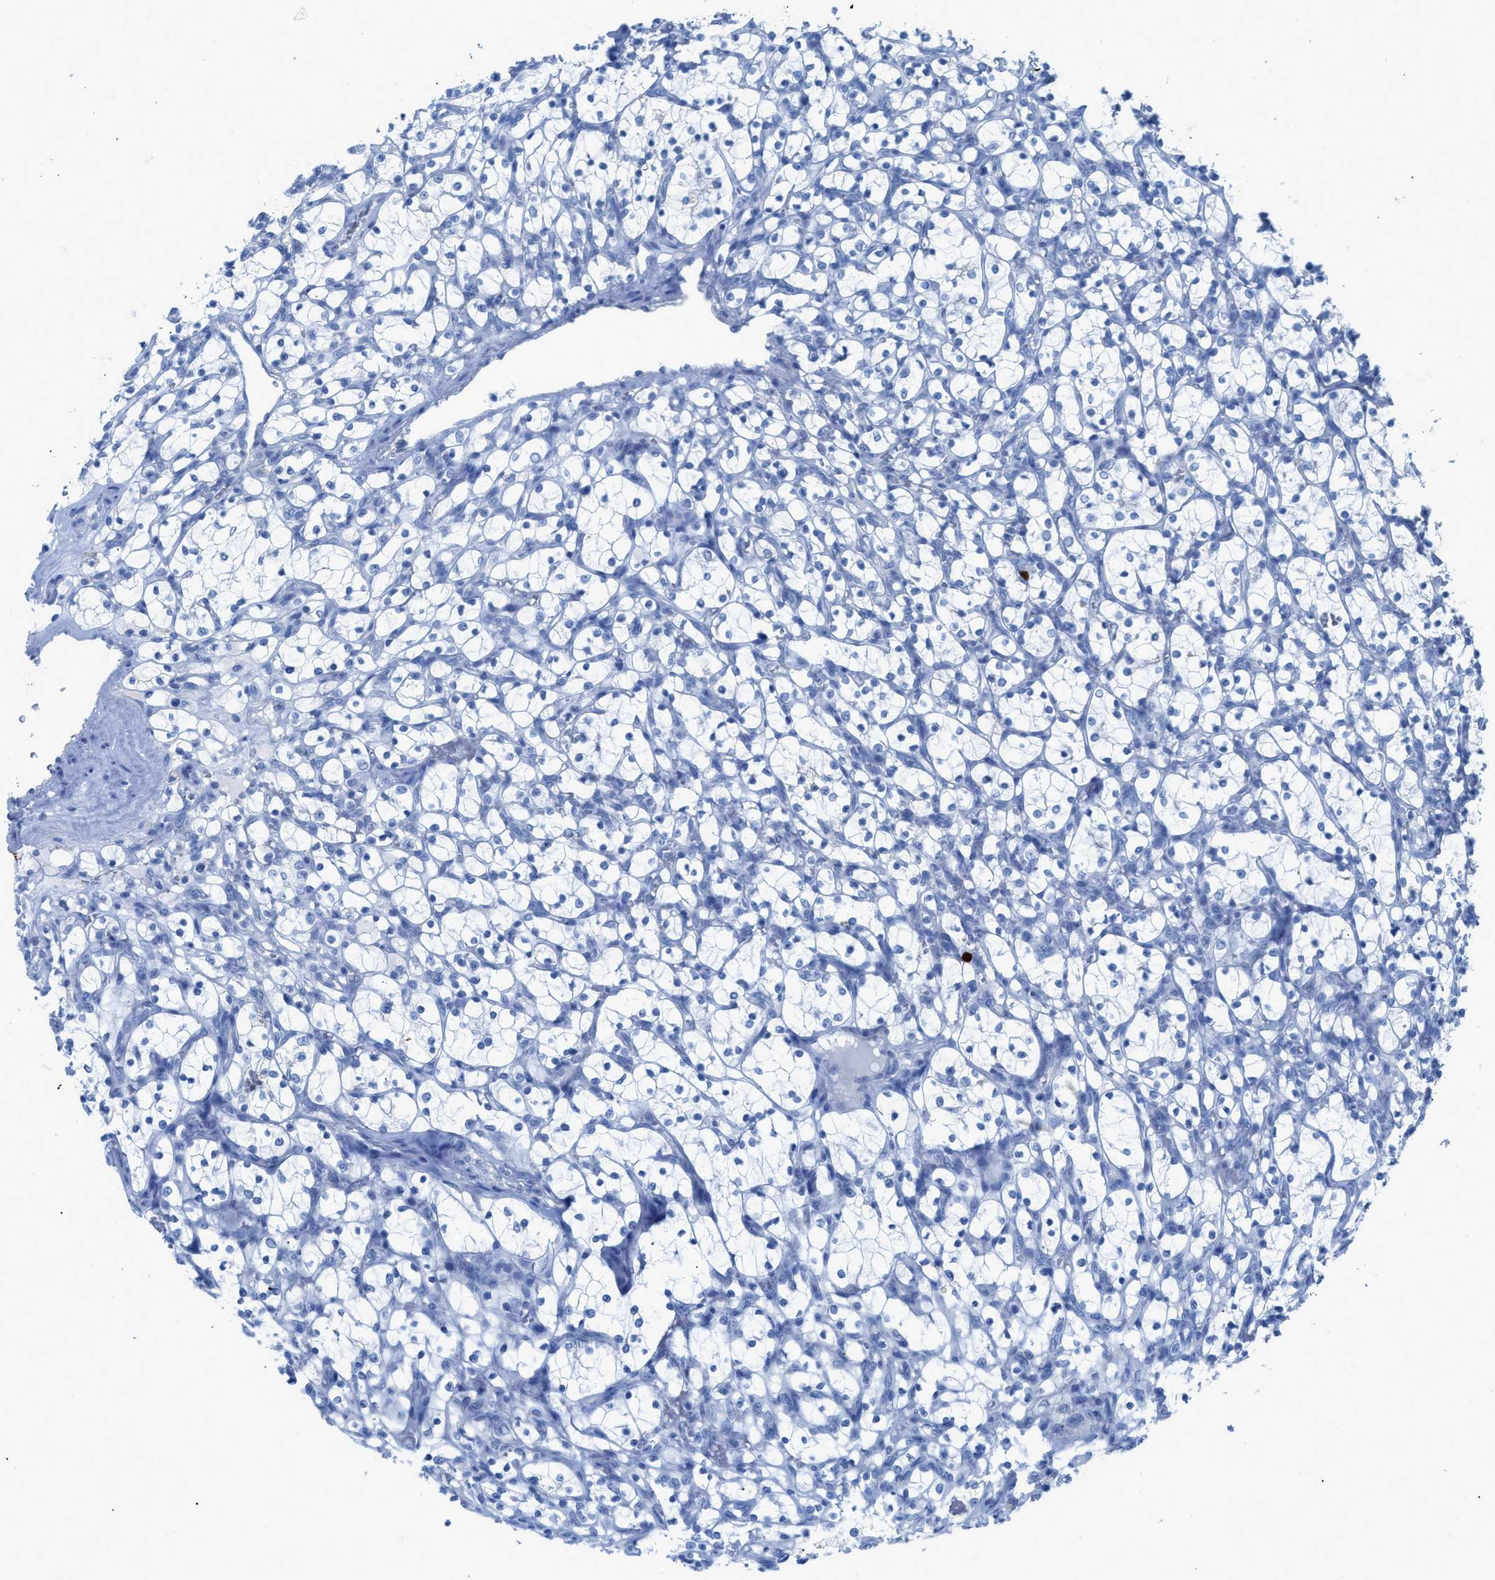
{"staining": {"intensity": "negative", "quantity": "none", "location": "none"}, "tissue": "renal cancer", "cell_type": "Tumor cells", "image_type": "cancer", "snomed": [{"axis": "morphology", "description": "Adenocarcinoma, NOS"}, {"axis": "topography", "description": "Kidney"}], "caption": "There is no significant positivity in tumor cells of adenocarcinoma (renal).", "gene": "TCL1A", "patient": {"sex": "female", "age": 69}}